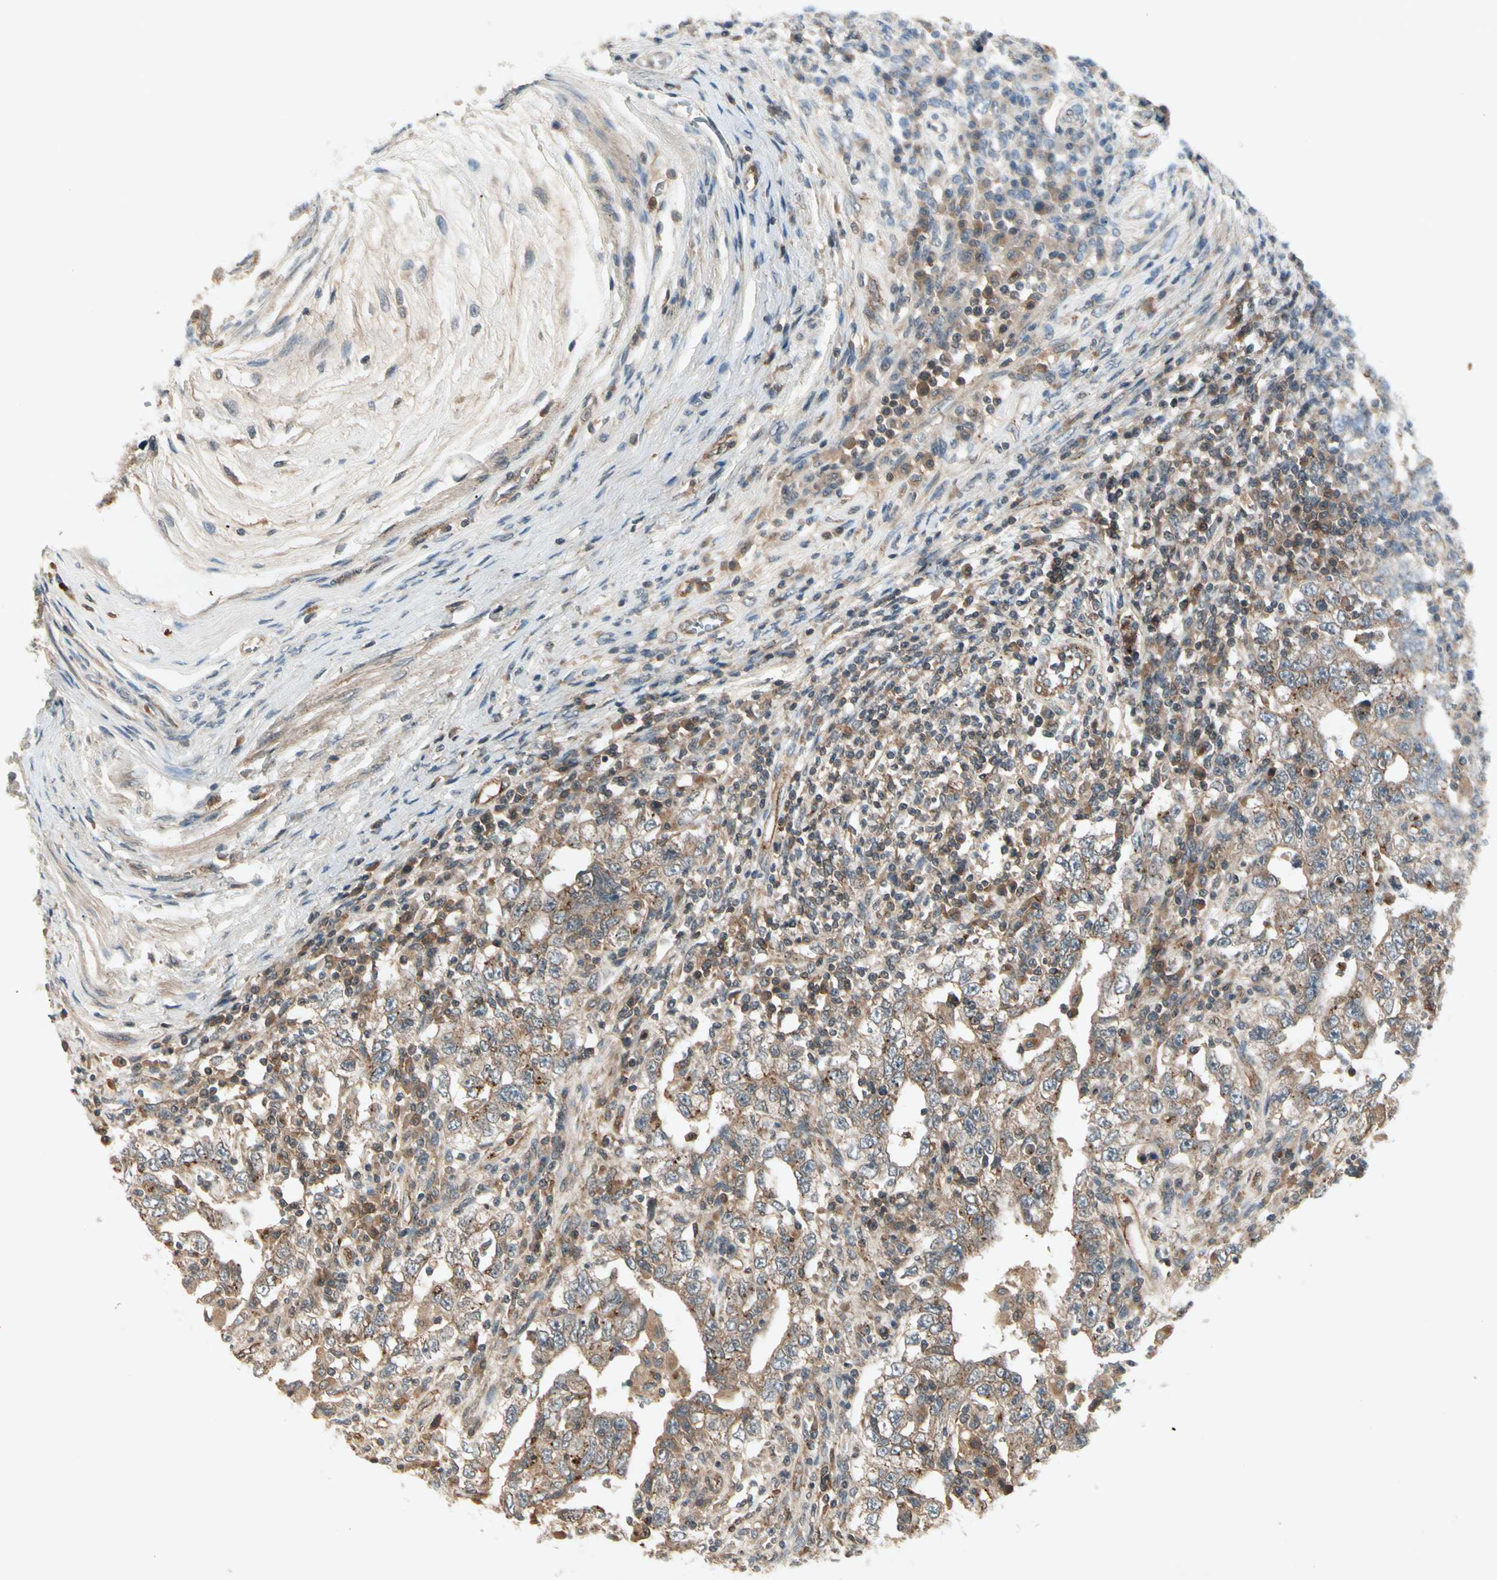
{"staining": {"intensity": "weak", "quantity": ">75%", "location": "cytoplasmic/membranous"}, "tissue": "testis cancer", "cell_type": "Tumor cells", "image_type": "cancer", "snomed": [{"axis": "morphology", "description": "Carcinoma, Embryonal, NOS"}, {"axis": "topography", "description": "Testis"}], "caption": "A brown stain labels weak cytoplasmic/membranous positivity of a protein in testis embryonal carcinoma tumor cells.", "gene": "FLOT1", "patient": {"sex": "male", "age": 26}}